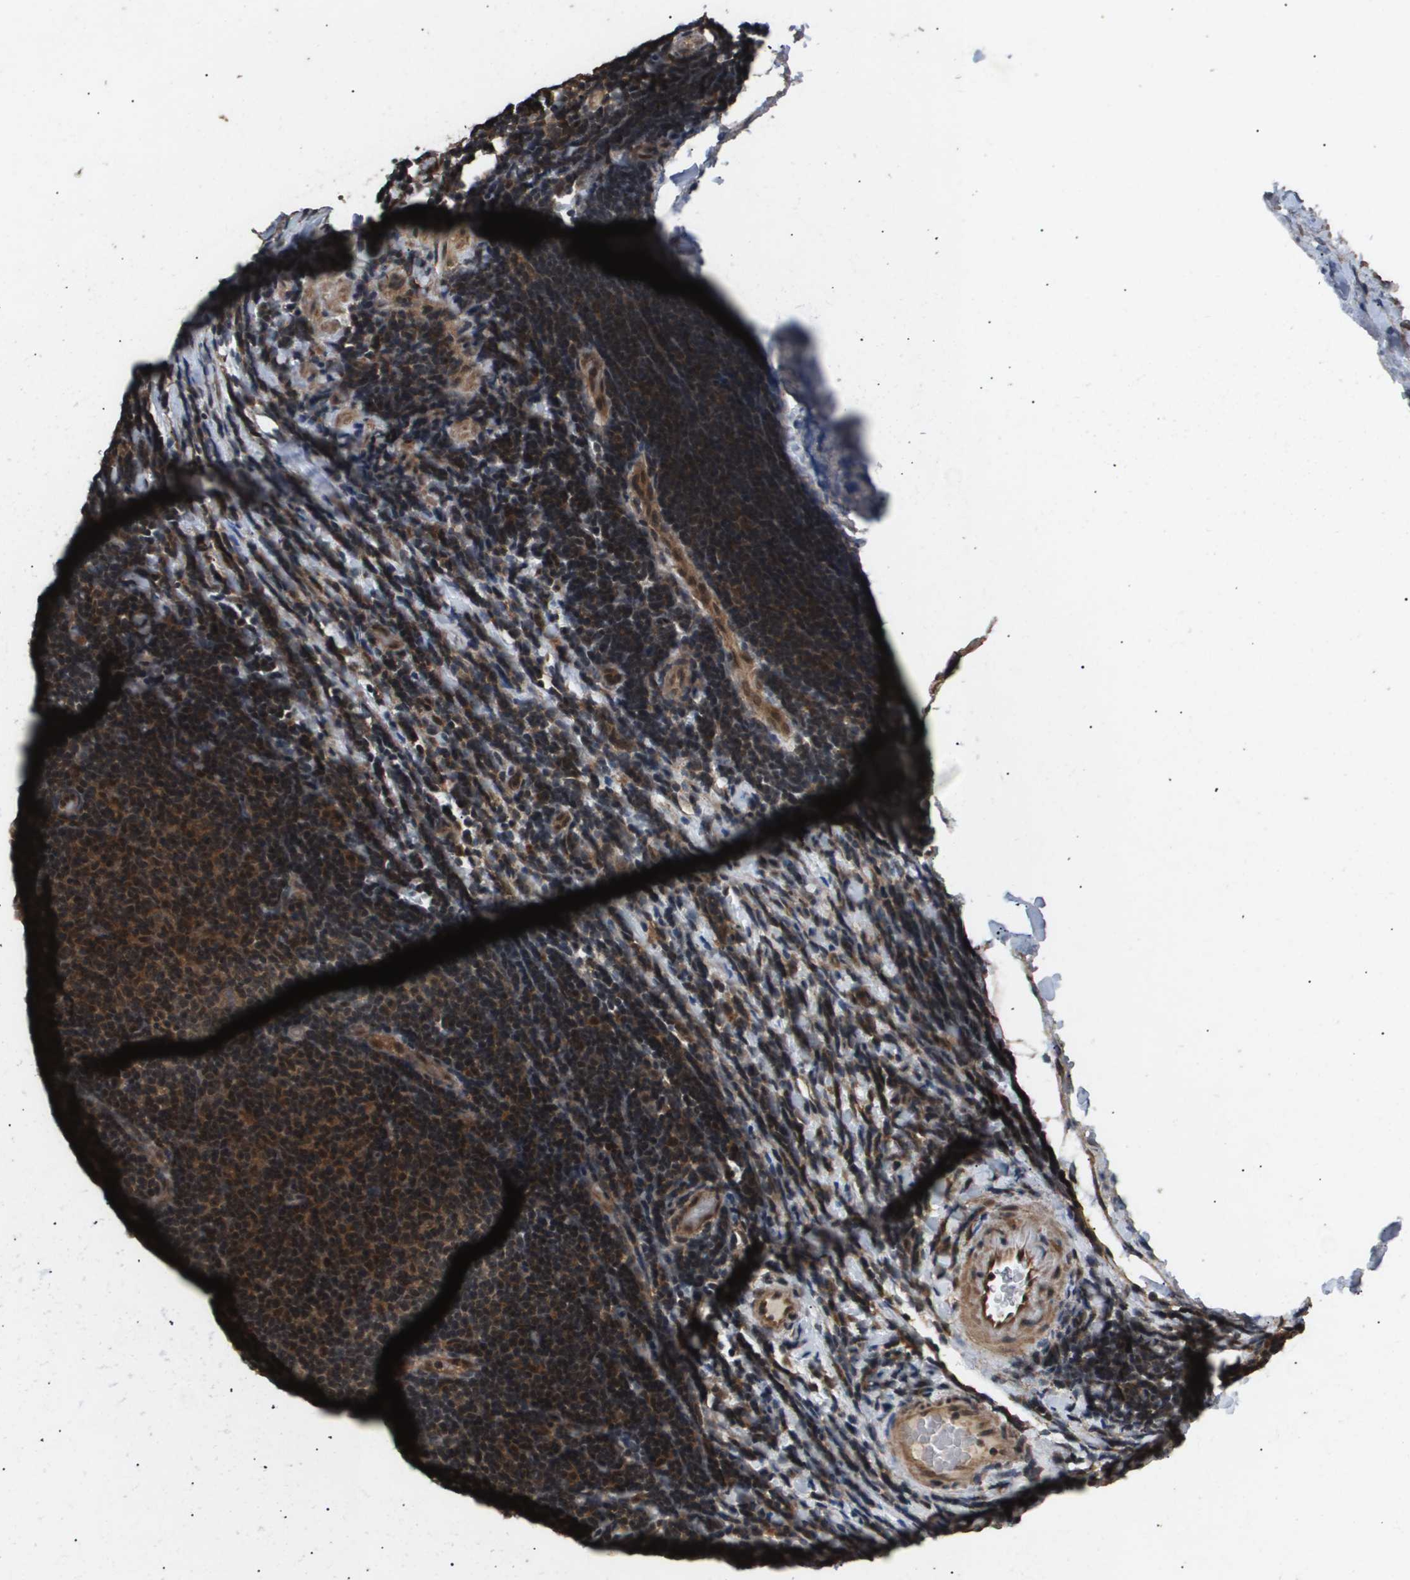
{"staining": {"intensity": "moderate", "quantity": ">75%", "location": "cytoplasmic/membranous,nuclear"}, "tissue": "lymphoma", "cell_type": "Tumor cells", "image_type": "cancer", "snomed": [{"axis": "morphology", "description": "Malignant lymphoma, non-Hodgkin's type, Low grade"}, {"axis": "topography", "description": "Lymph node"}], "caption": "A histopathology image showing moderate cytoplasmic/membranous and nuclear expression in about >75% of tumor cells in malignant lymphoma, non-Hodgkin's type (low-grade), as visualized by brown immunohistochemical staining.", "gene": "ING1", "patient": {"sex": "male", "age": 83}}